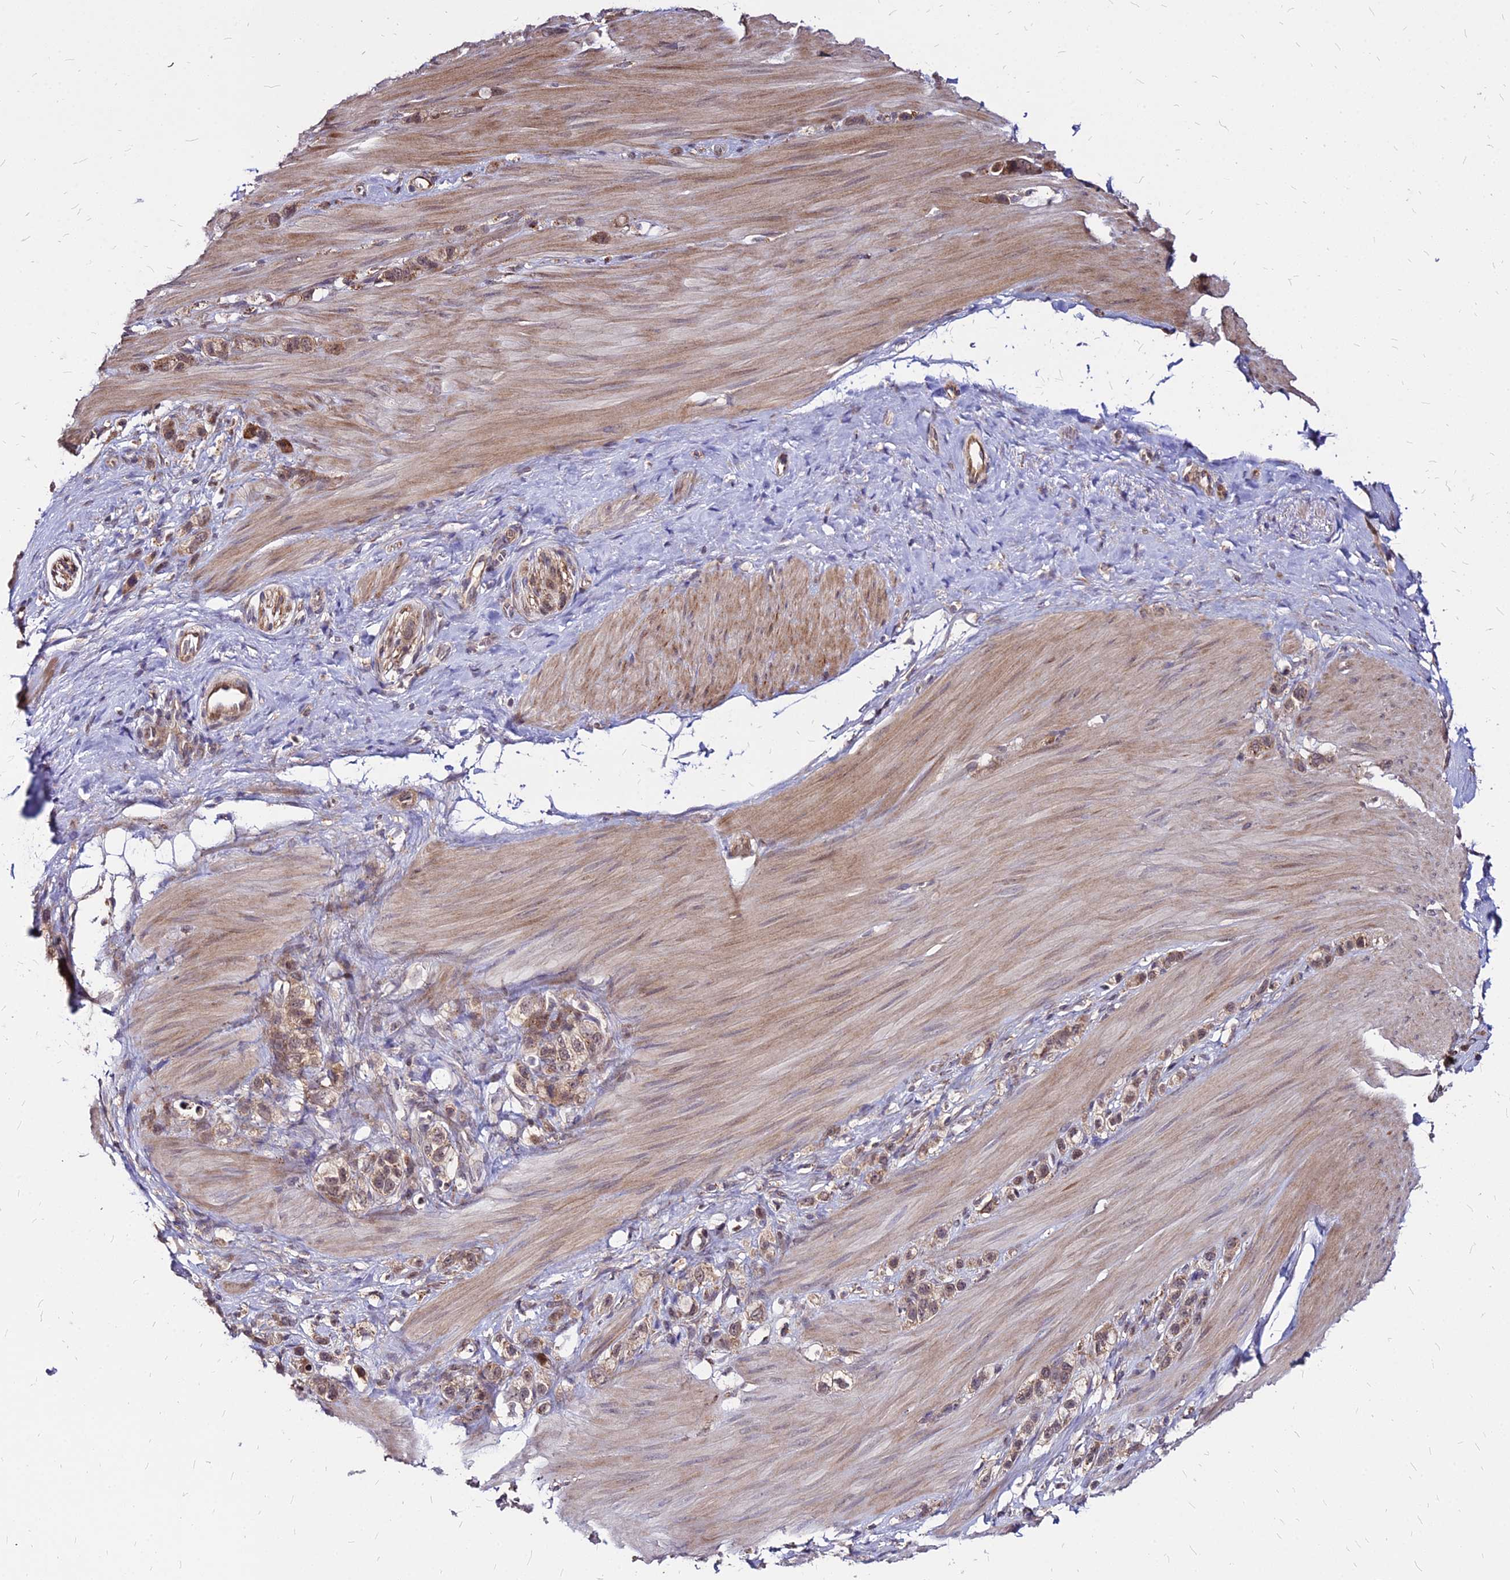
{"staining": {"intensity": "moderate", "quantity": ">75%", "location": "cytoplasmic/membranous"}, "tissue": "stomach cancer", "cell_type": "Tumor cells", "image_type": "cancer", "snomed": [{"axis": "morphology", "description": "Adenocarcinoma, NOS"}, {"axis": "topography", "description": "Stomach"}], "caption": "A brown stain highlights moderate cytoplasmic/membranous expression of a protein in human adenocarcinoma (stomach) tumor cells.", "gene": "APBA3", "patient": {"sex": "female", "age": 65}}